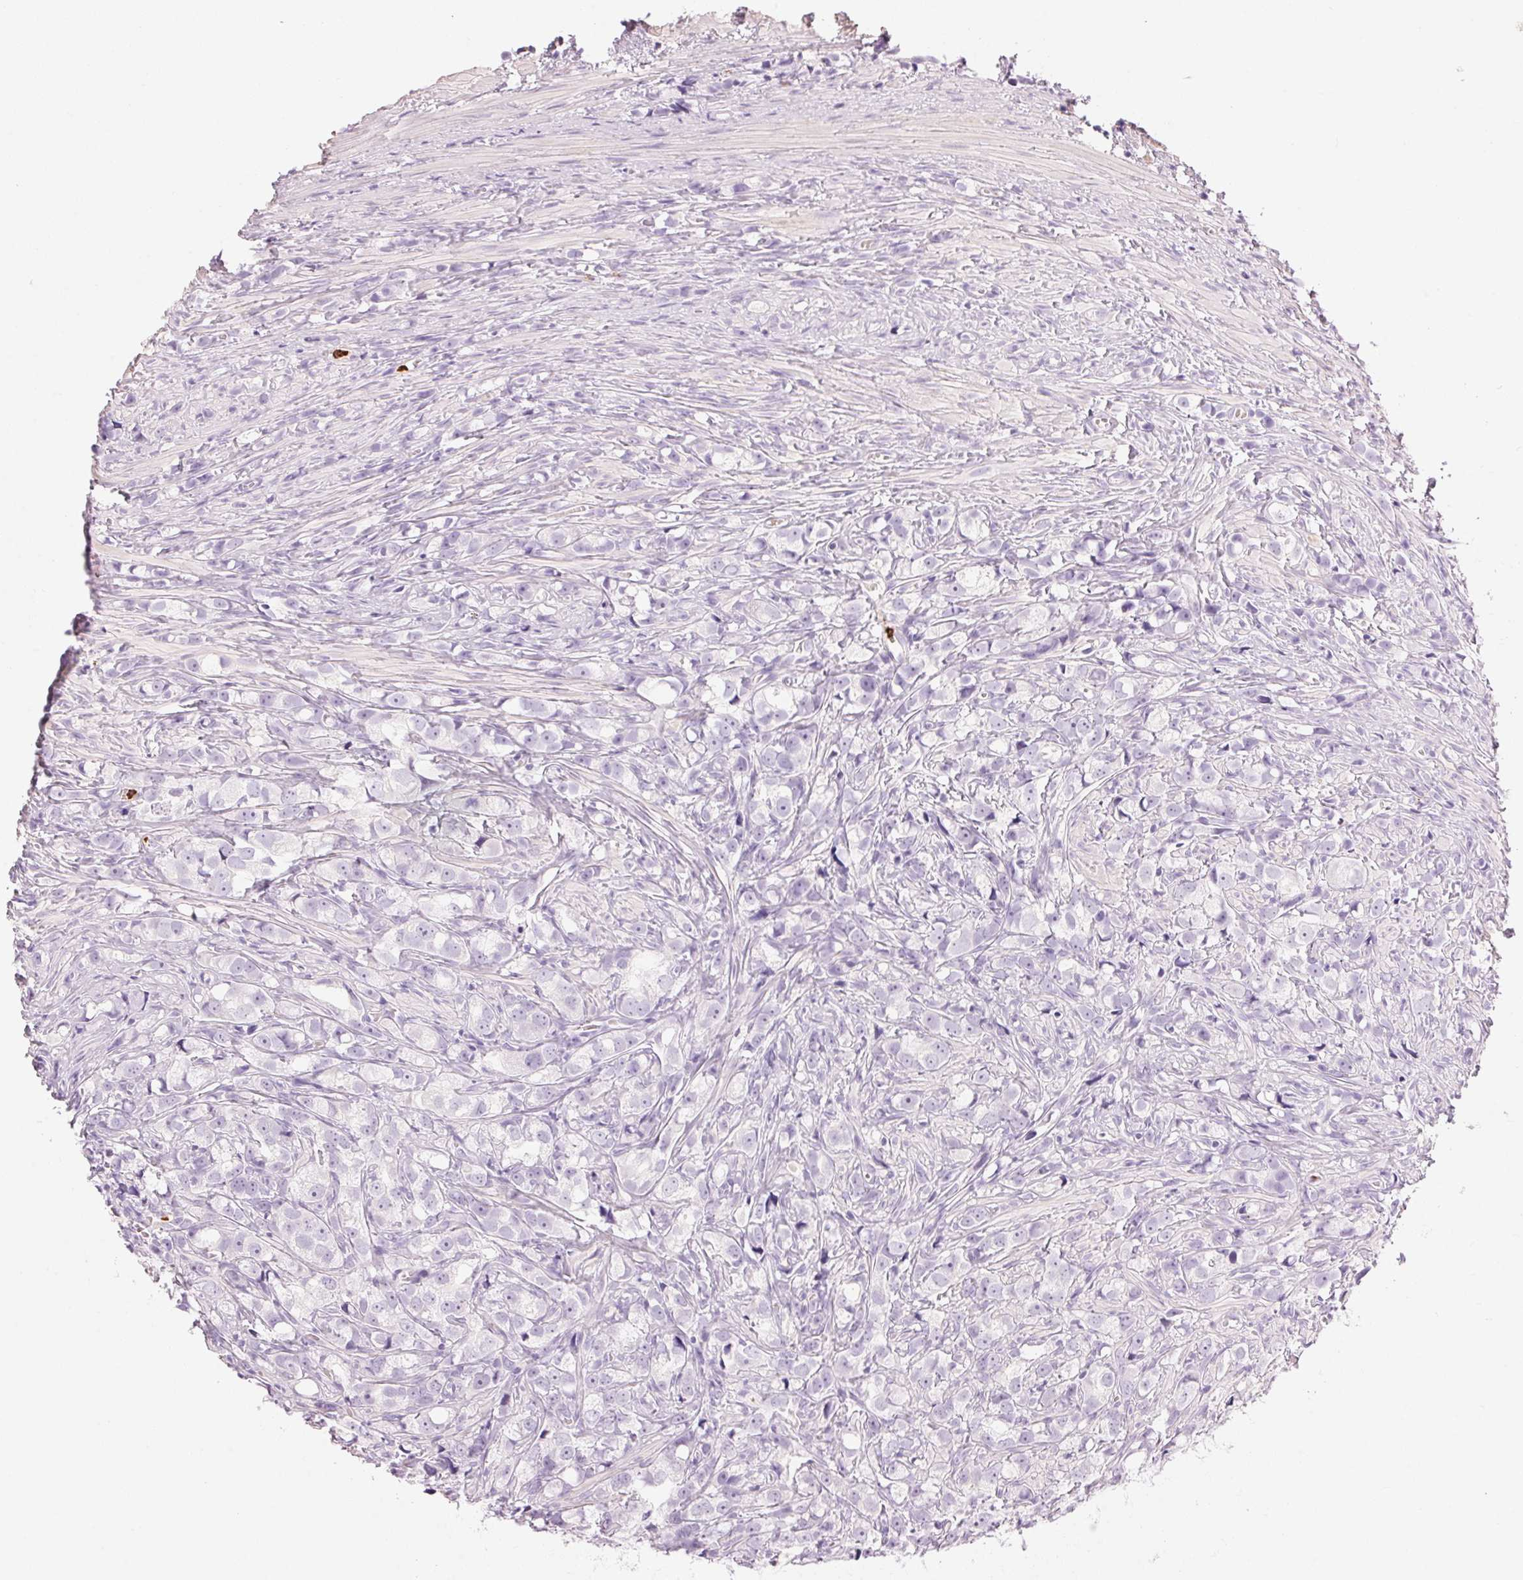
{"staining": {"intensity": "negative", "quantity": "none", "location": "none"}, "tissue": "prostate cancer", "cell_type": "Tumor cells", "image_type": "cancer", "snomed": [{"axis": "morphology", "description": "Adenocarcinoma, High grade"}, {"axis": "topography", "description": "Prostate"}], "caption": "The image displays no staining of tumor cells in prostate cancer.", "gene": "KLK7", "patient": {"sex": "male", "age": 75}}